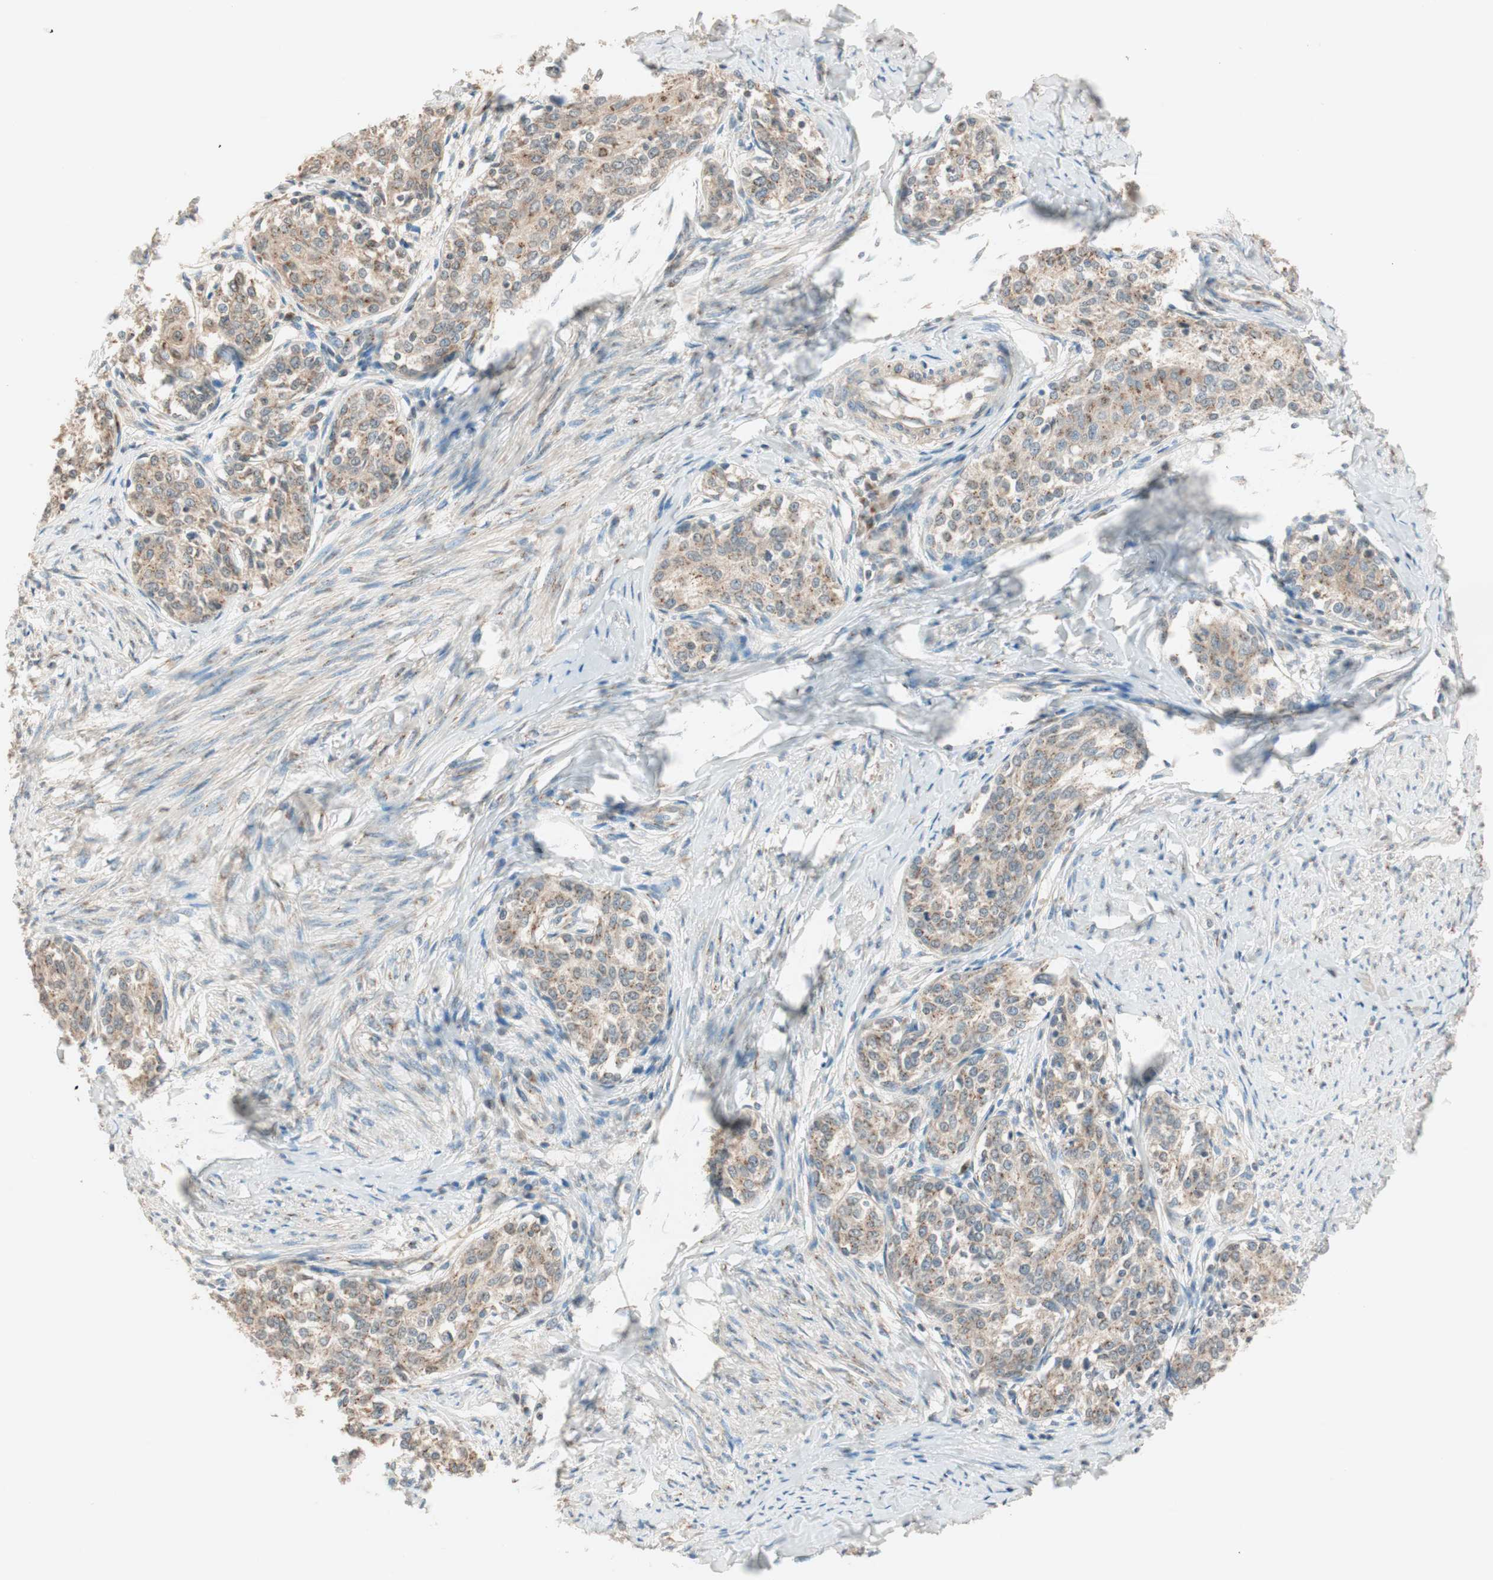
{"staining": {"intensity": "moderate", "quantity": ">75%", "location": "cytoplasmic/membranous"}, "tissue": "cervical cancer", "cell_type": "Tumor cells", "image_type": "cancer", "snomed": [{"axis": "morphology", "description": "Squamous cell carcinoma, NOS"}, {"axis": "morphology", "description": "Adenocarcinoma, NOS"}, {"axis": "topography", "description": "Cervix"}], "caption": "Approximately >75% of tumor cells in cervical adenocarcinoma show moderate cytoplasmic/membranous protein staining as visualized by brown immunohistochemical staining.", "gene": "SEC16A", "patient": {"sex": "female", "age": 52}}